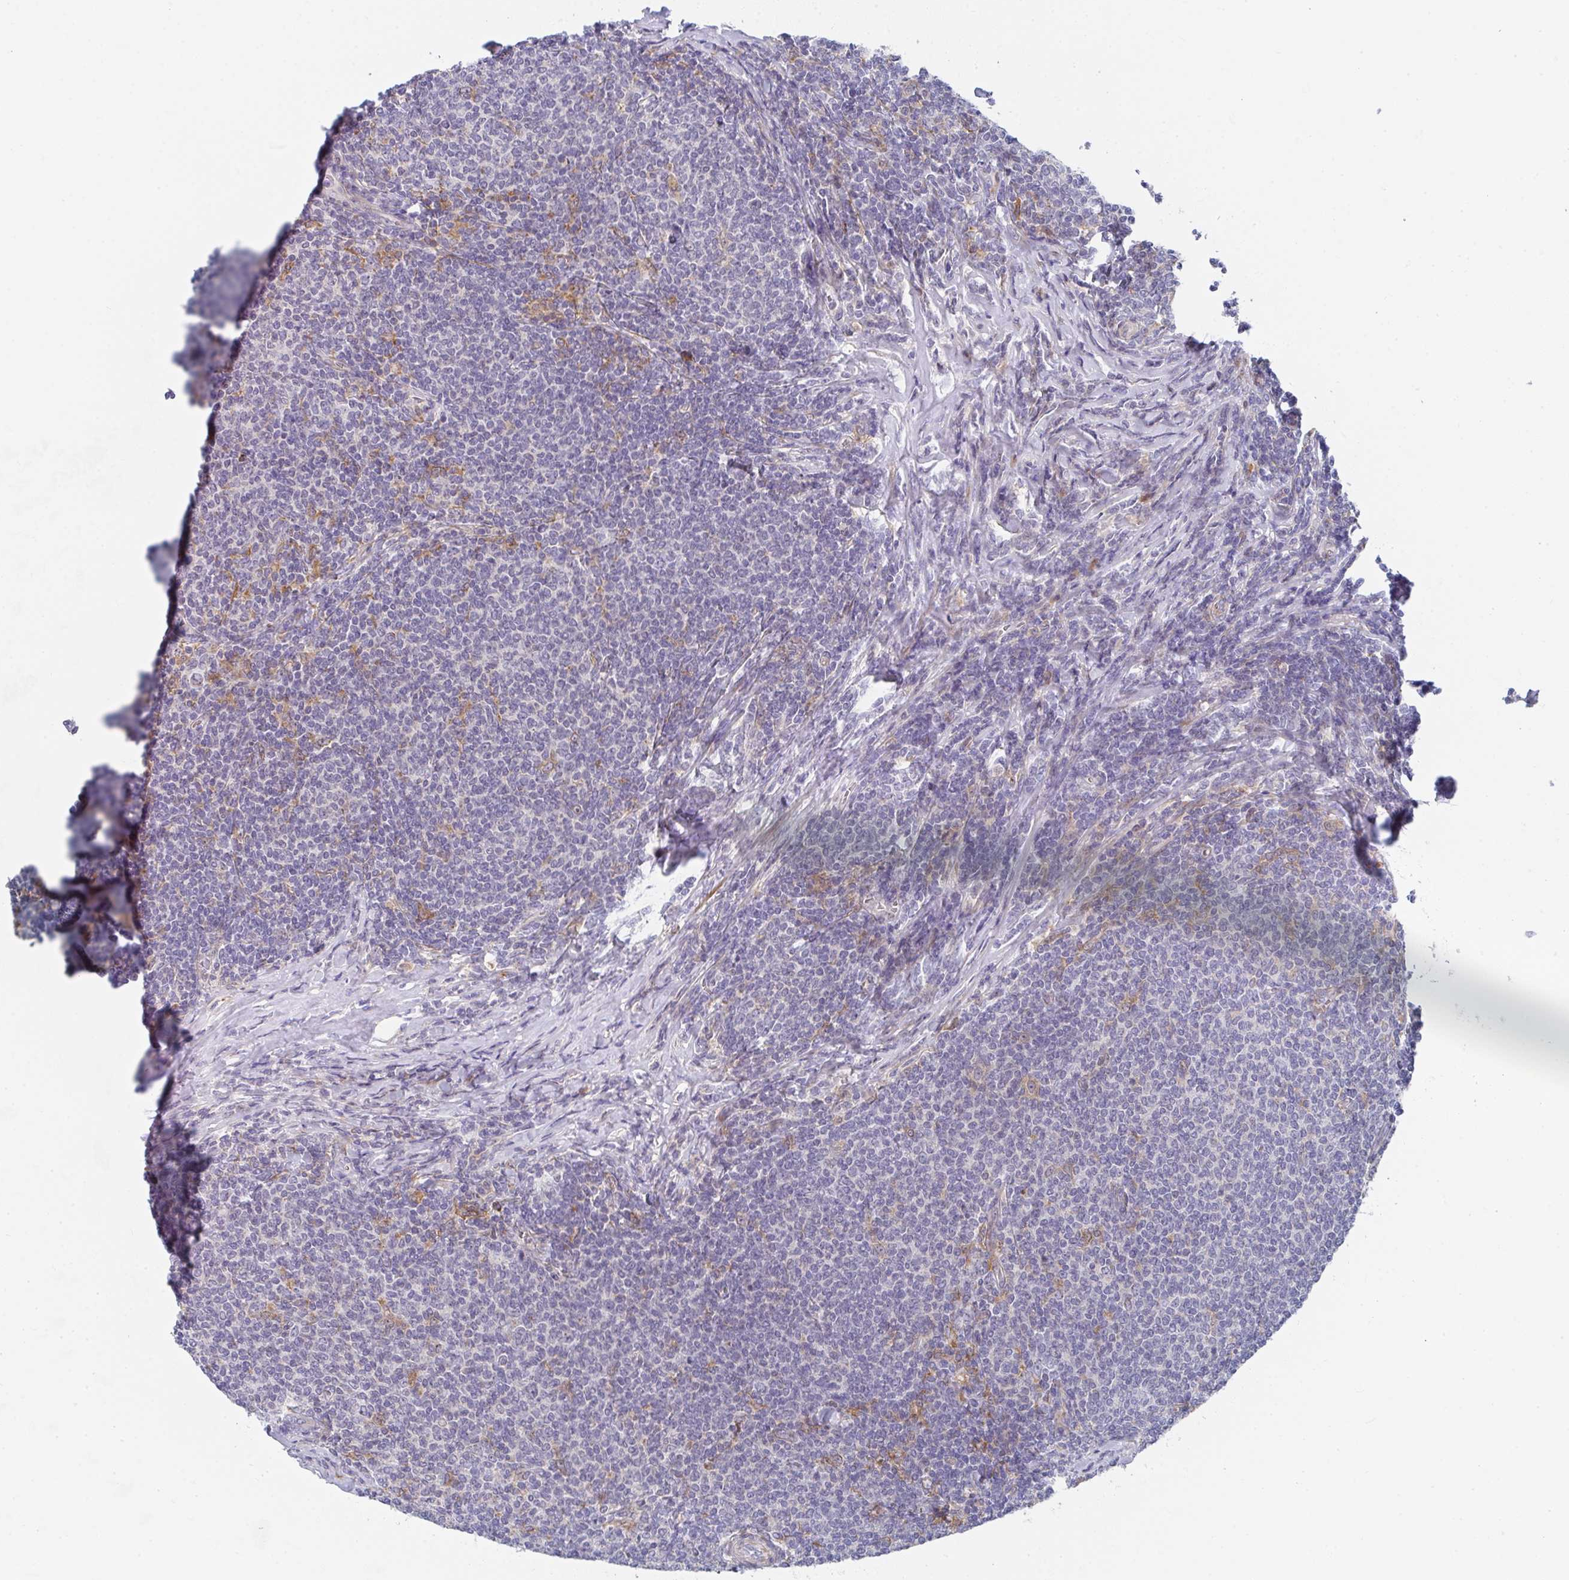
{"staining": {"intensity": "negative", "quantity": "none", "location": "none"}, "tissue": "lymphoma", "cell_type": "Tumor cells", "image_type": "cancer", "snomed": [{"axis": "morphology", "description": "Malignant lymphoma, non-Hodgkin's type, Low grade"}, {"axis": "topography", "description": "Lymph node"}], "caption": "Tumor cells are negative for brown protein staining in lymphoma.", "gene": "KLHL33", "patient": {"sex": "male", "age": 52}}